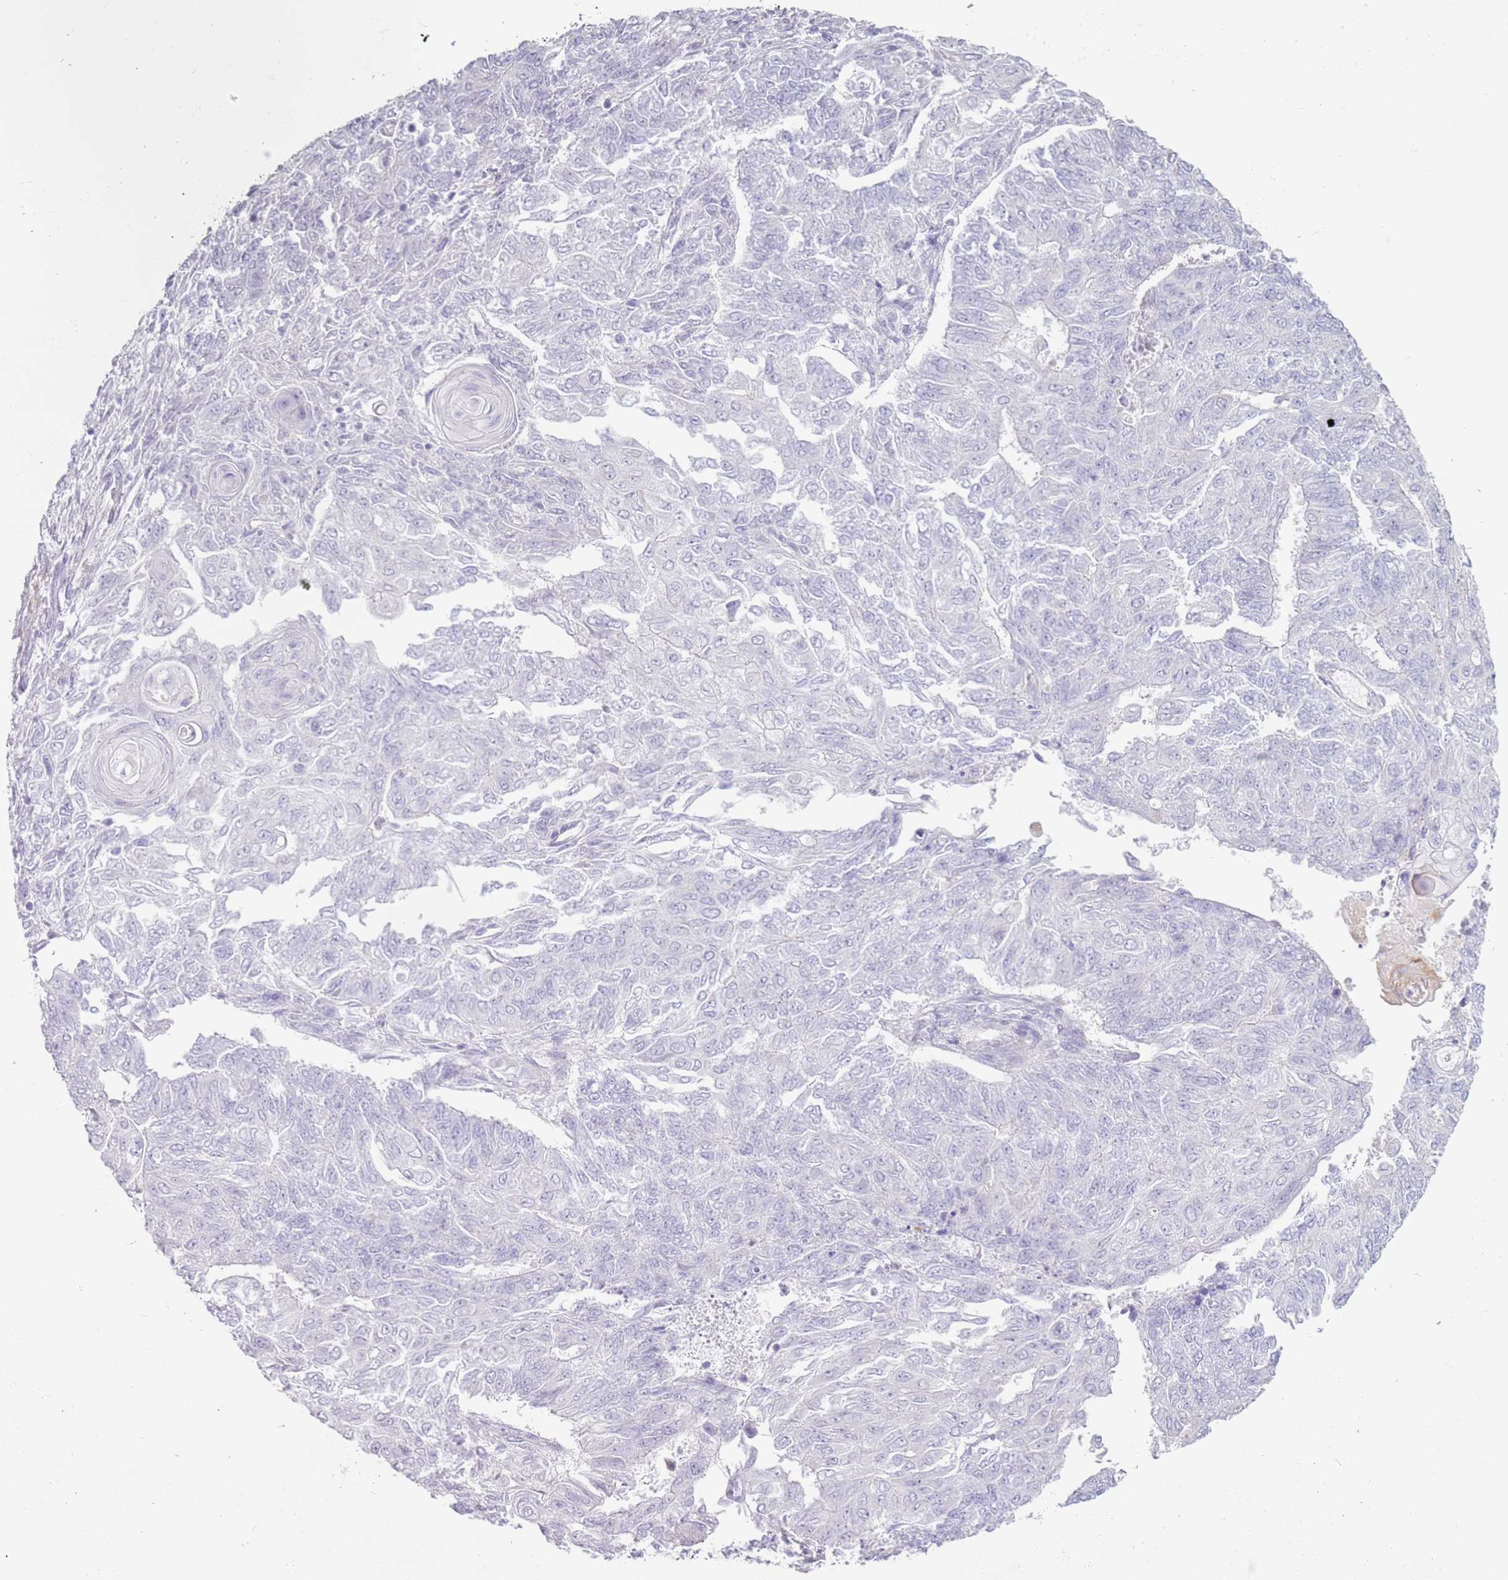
{"staining": {"intensity": "negative", "quantity": "none", "location": "none"}, "tissue": "endometrial cancer", "cell_type": "Tumor cells", "image_type": "cancer", "snomed": [{"axis": "morphology", "description": "Adenocarcinoma, NOS"}, {"axis": "topography", "description": "Endometrium"}], "caption": "Protein analysis of endometrial cancer demonstrates no significant positivity in tumor cells.", "gene": "ZNF239", "patient": {"sex": "female", "age": 32}}